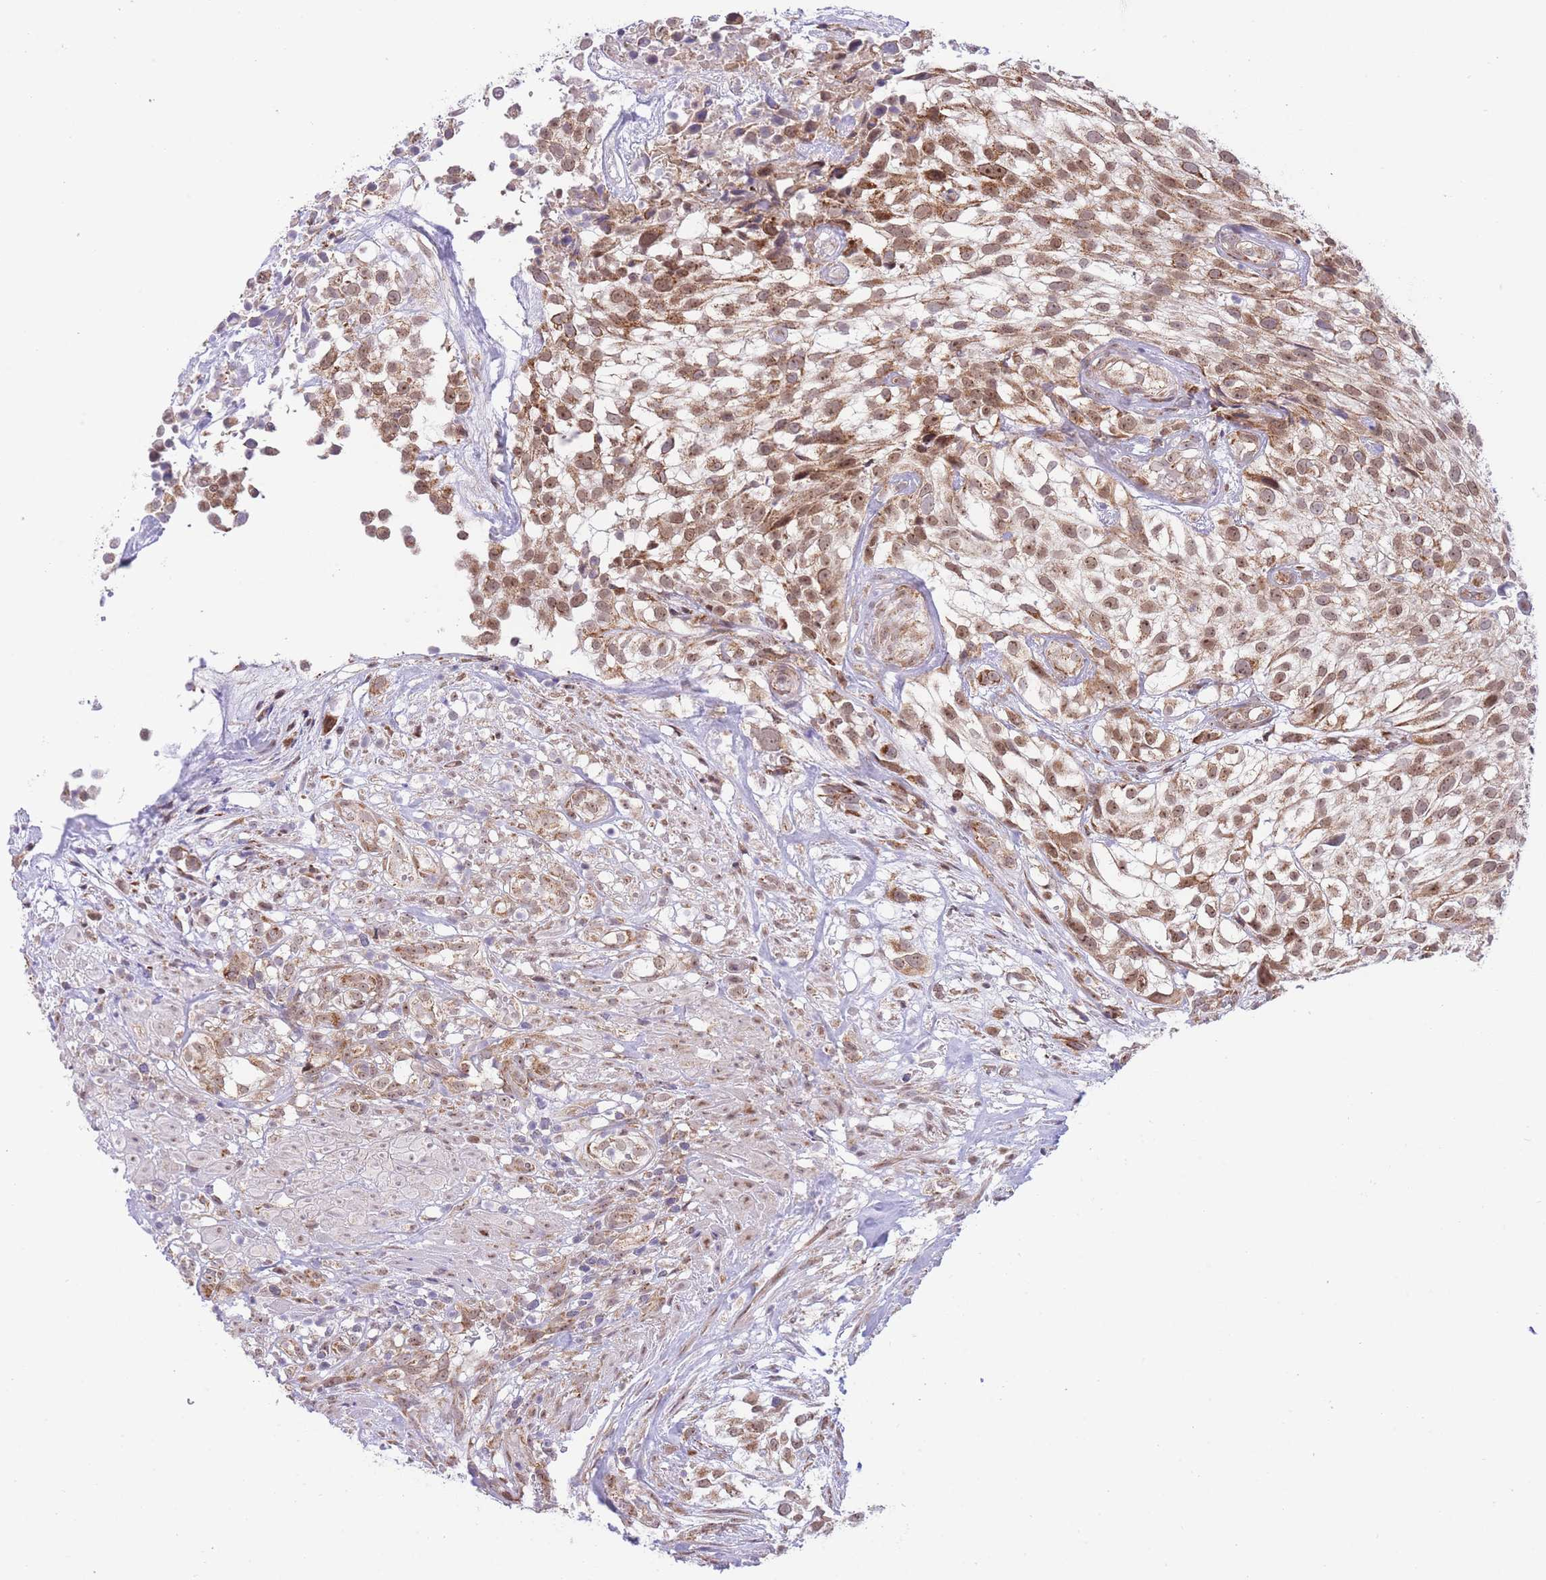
{"staining": {"intensity": "moderate", "quantity": ">75%", "location": "cytoplasmic/membranous,nuclear"}, "tissue": "urothelial cancer", "cell_type": "Tumor cells", "image_type": "cancer", "snomed": [{"axis": "morphology", "description": "Urothelial carcinoma, High grade"}, {"axis": "topography", "description": "Urinary bladder"}], "caption": "Urothelial cancer stained with immunohistochemistry (IHC) shows moderate cytoplasmic/membranous and nuclear expression in approximately >75% of tumor cells. (DAB (3,3'-diaminobenzidine) IHC with brightfield microscopy, high magnification).", "gene": "EXOSC8", "patient": {"sex": "male", "age": 56}}